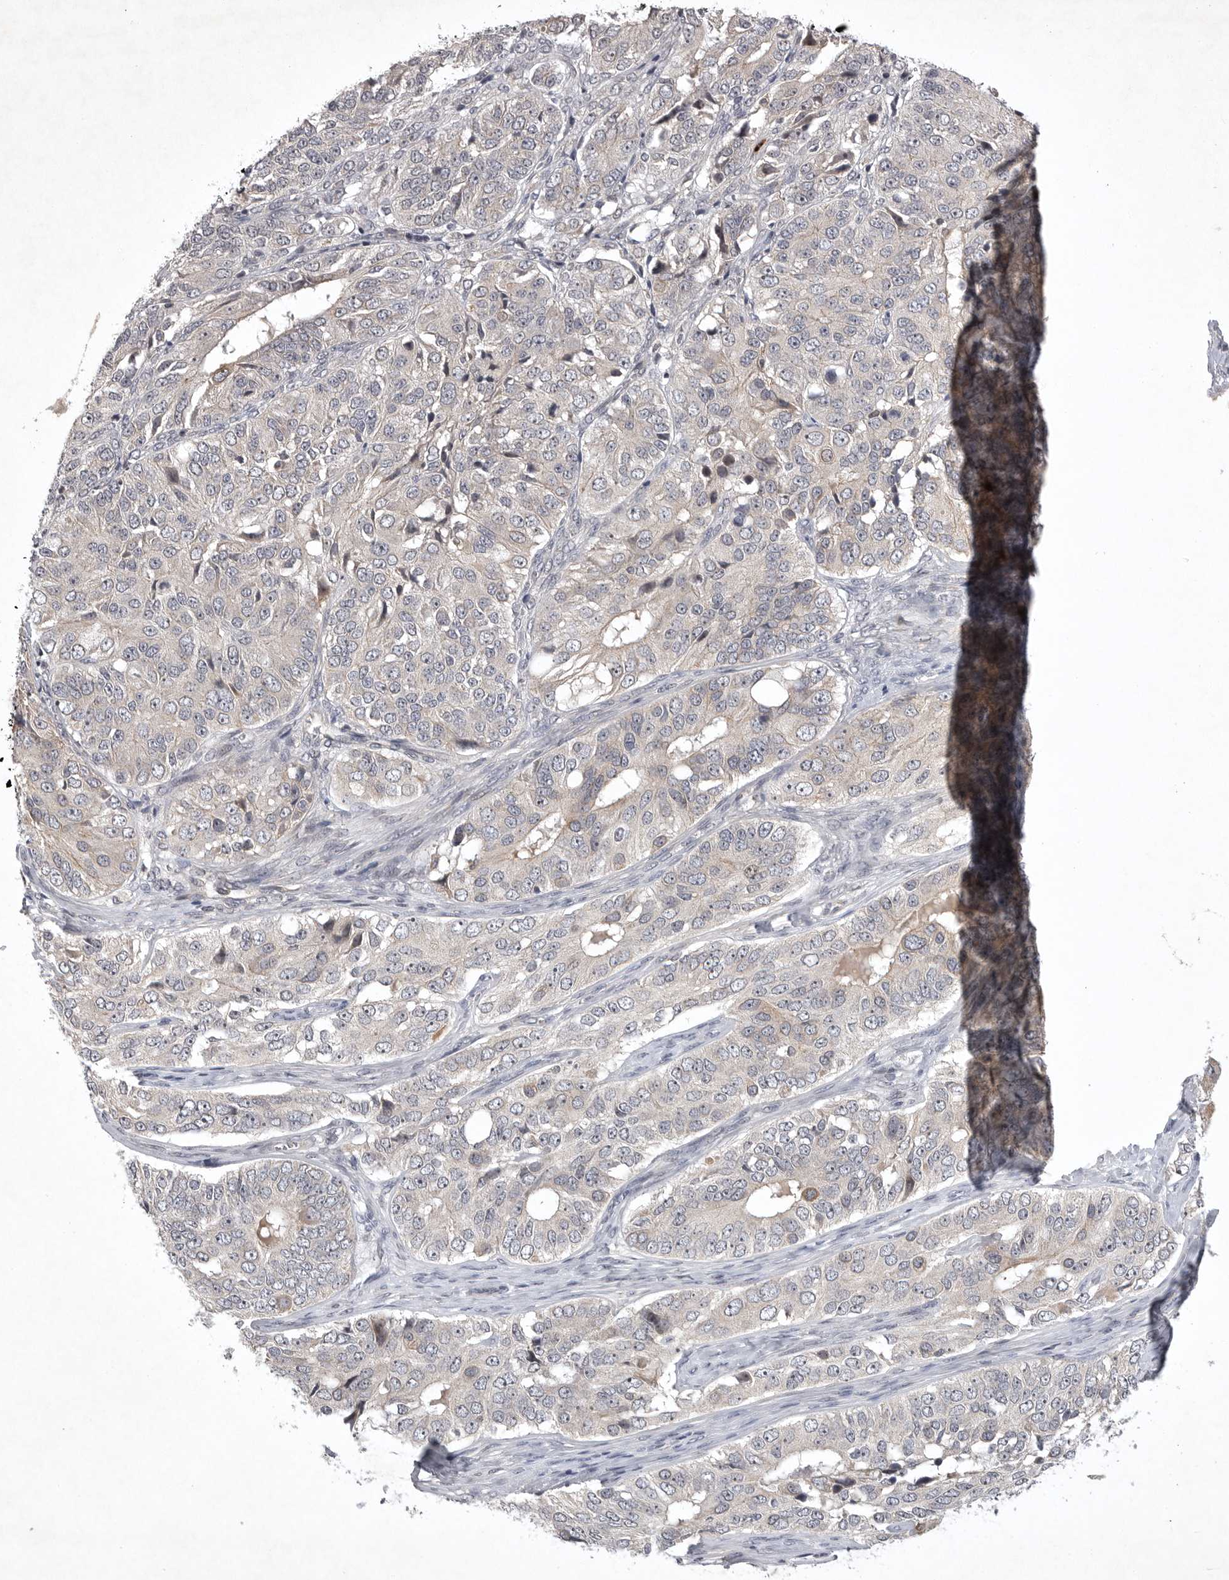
{"staining": {"intensity": "negative", "quantity": "none", "location": "none"}, "tissue": "ovarian cancer", "cell_type": "Tumor cells", "image_type": "cancer", "snomed": [{"axis": "morphology", "description": "Carcinoma, endometroid"}, {"axis": "topography", "description": "Ovary"}], "caption": "Ovarian cancer stained for a protein using immunohistochemistry shows no staining tumor cells.", "gene": "UBE3D", "patient": {"sex": "female", "age": 51}}